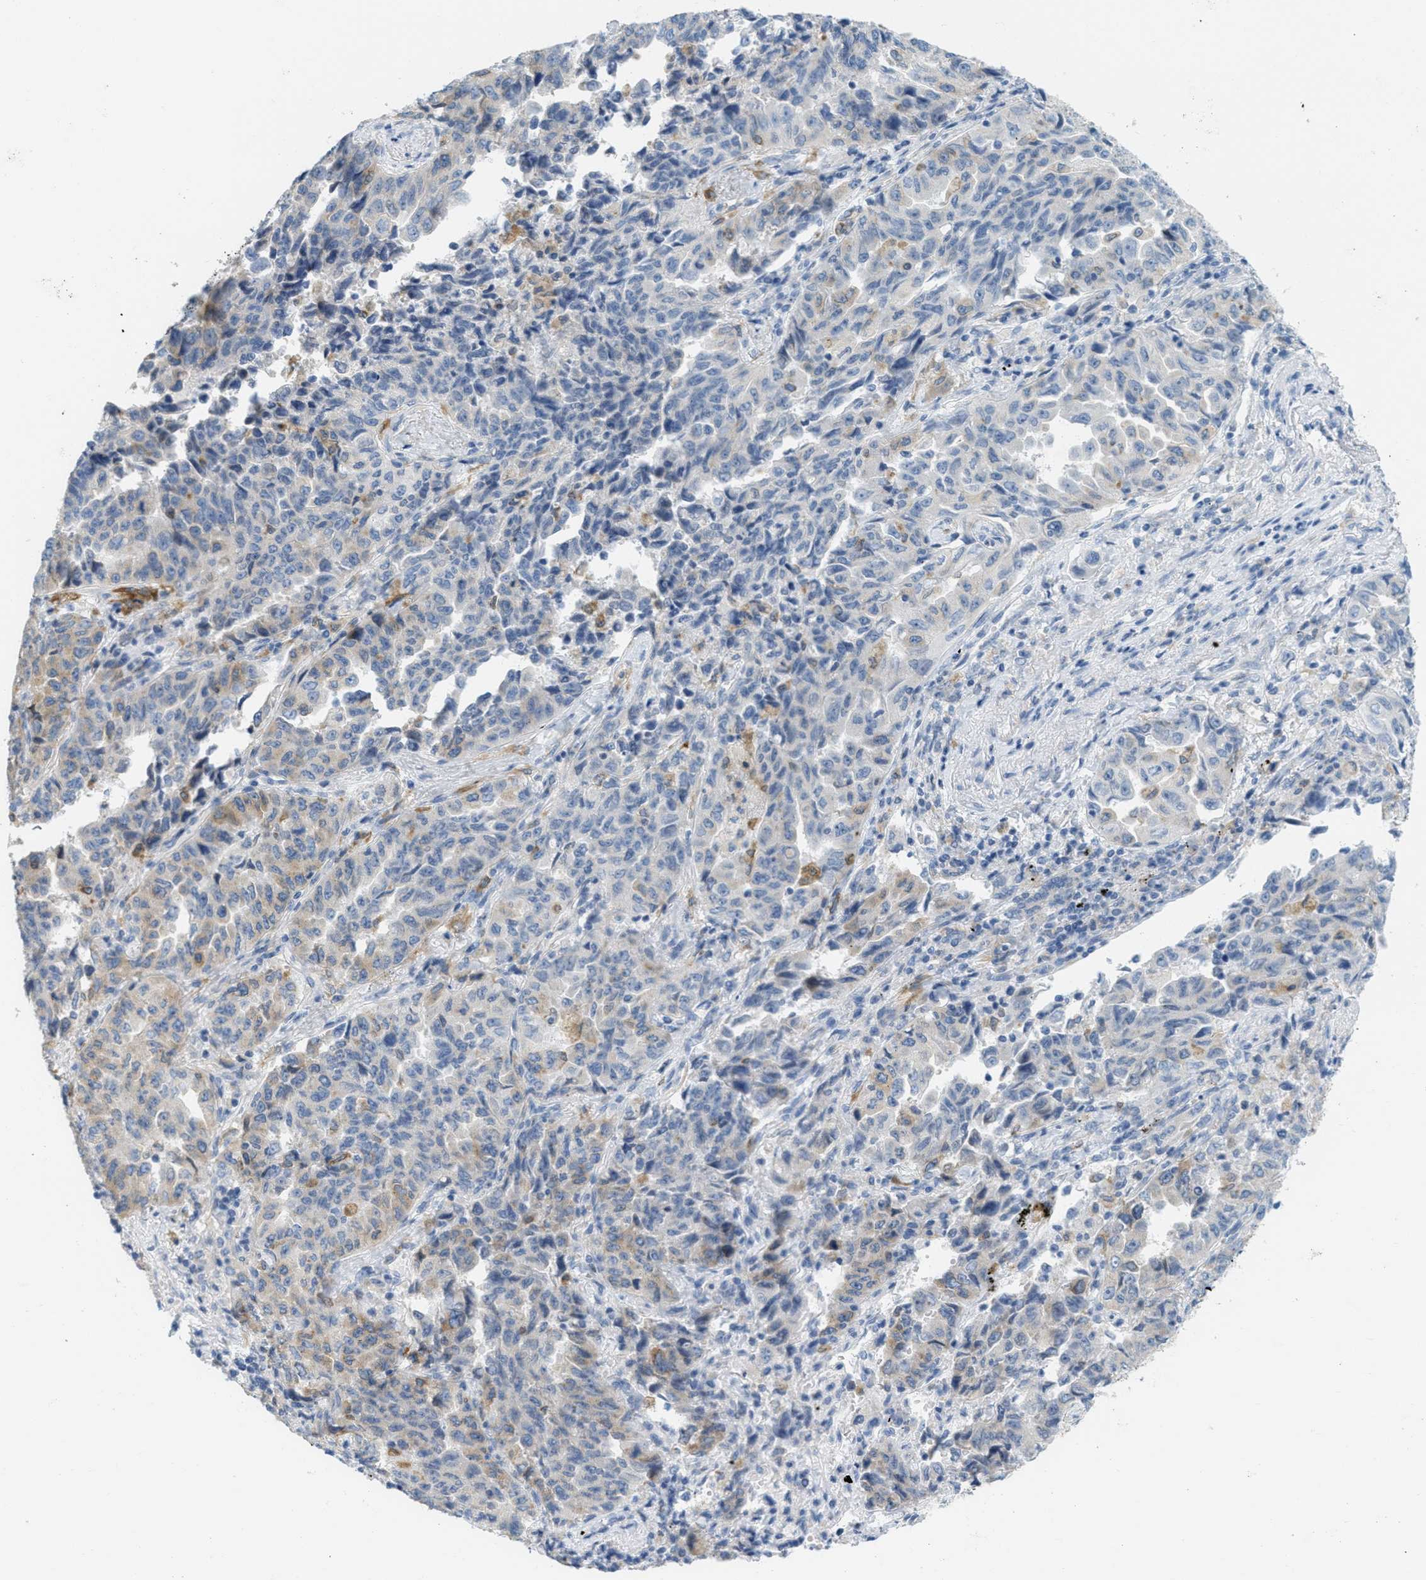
{"staining": {"intensity": "weak", "quantity": "<25%", "location": "cytoplasmic/membranous"}, "tissue": "lung cancer", "cell_type": "Tumor cells", "image_type": "cancer", "snomed": [{"axis": "morphology", "description": "Adenocarcinoma, NOS"}, {"axis": "topography", "description": "Lung"}], "caption": "Immunohistochemical staining of adenocarcinoma (lung) shows no significant positivity in tumor cells.", "gene": "TEX264", "patient": {"sex": "female", "age": 51}}